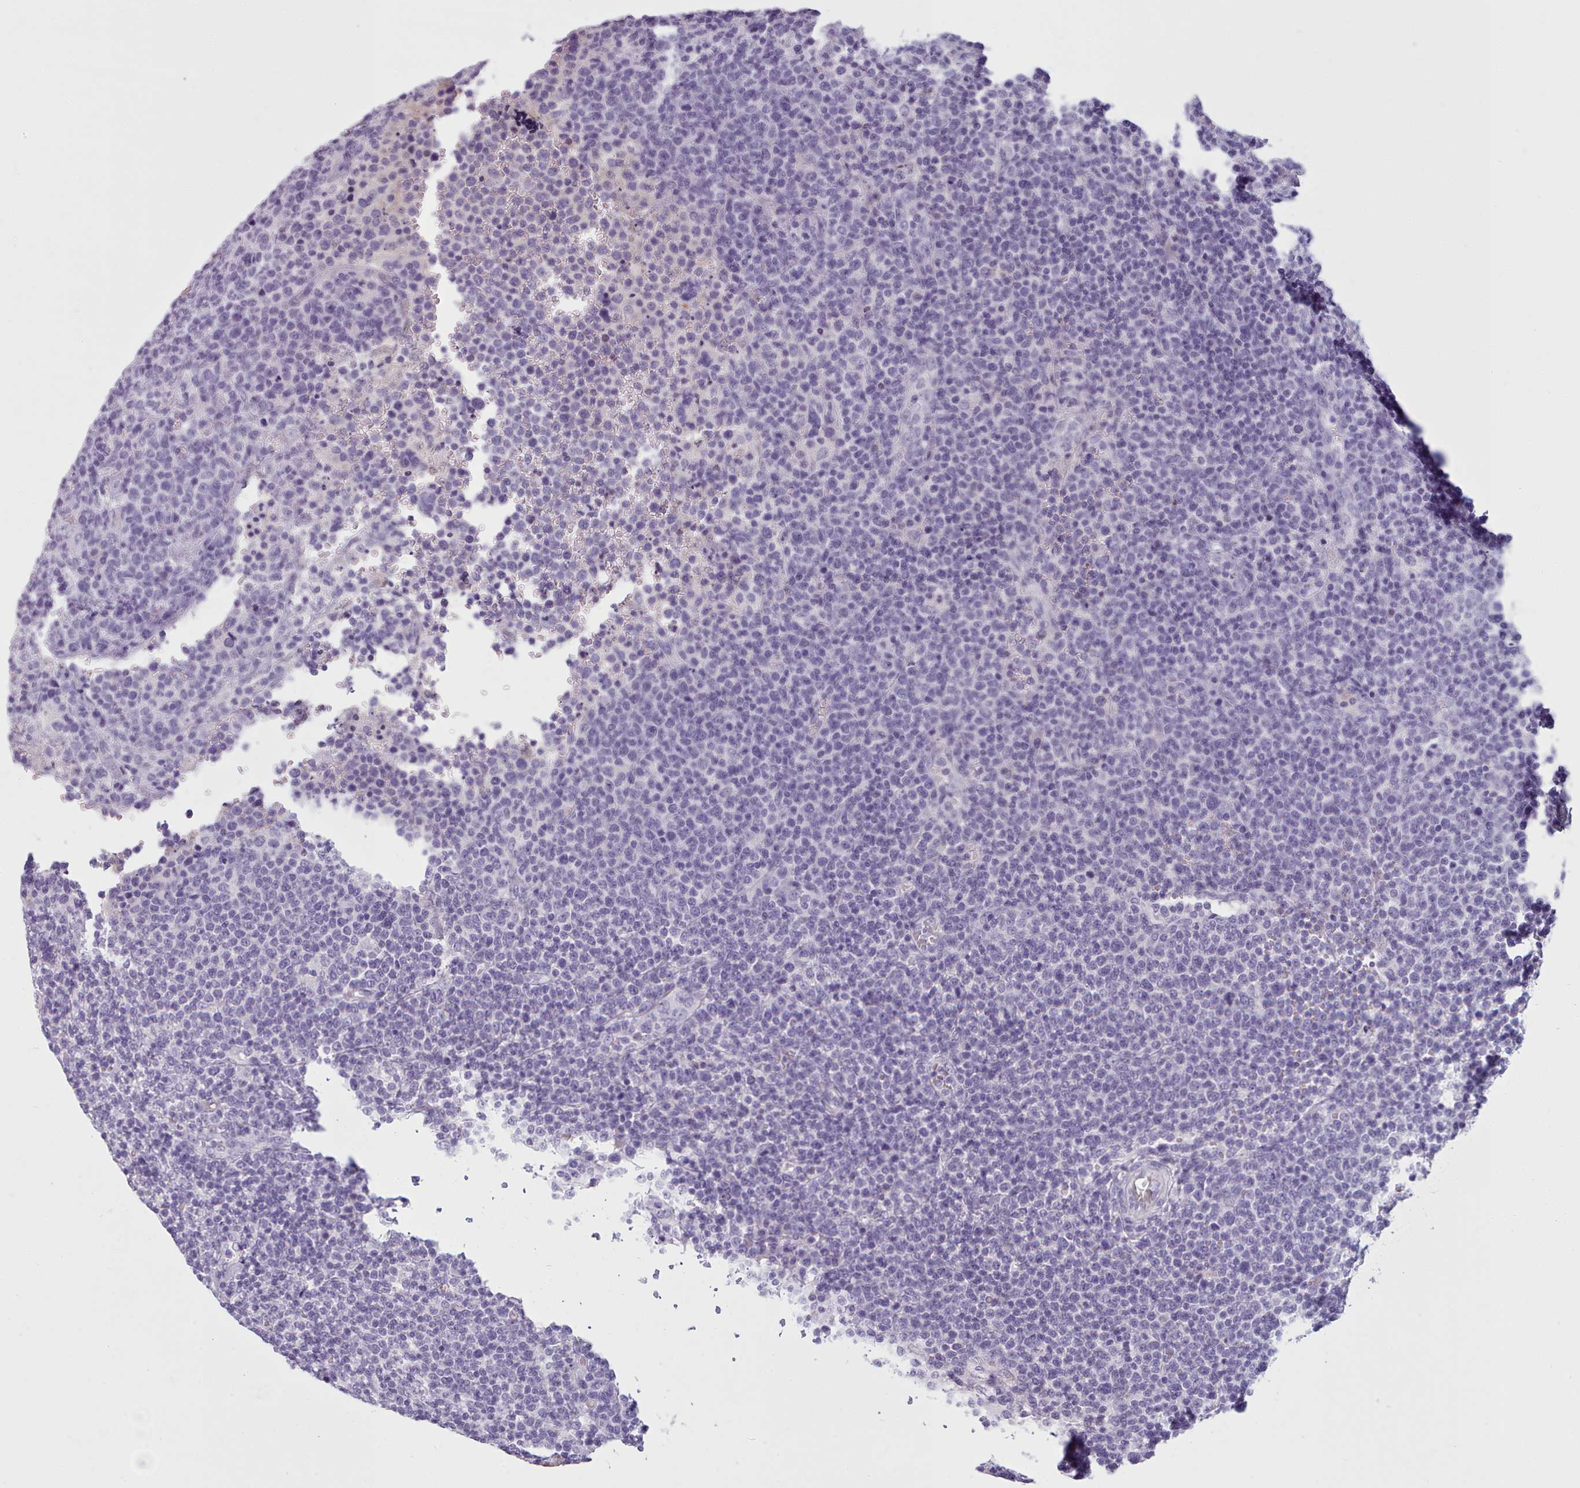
{"staining": {"intensity": "negative", "quantity": "none", "location": "none"}, "tissue": "lymphoma", "cell_type": "Tumor cells", "image_type": "cancer", "snomed": [{"axis": "morphology", "description": "Malignant lymphoma, non-Hodgkin's type, High grade"}, {"axis": "topography", "description": "Lymph node"}], "caption": "Malignant lymphoma, non-Hodgkin's type (high-grade) was stained to show a protein in brown. There is no significant staining in tumor cells.", "gene": "ZNF43", "patient": {"sex": "male", "age": 61}}